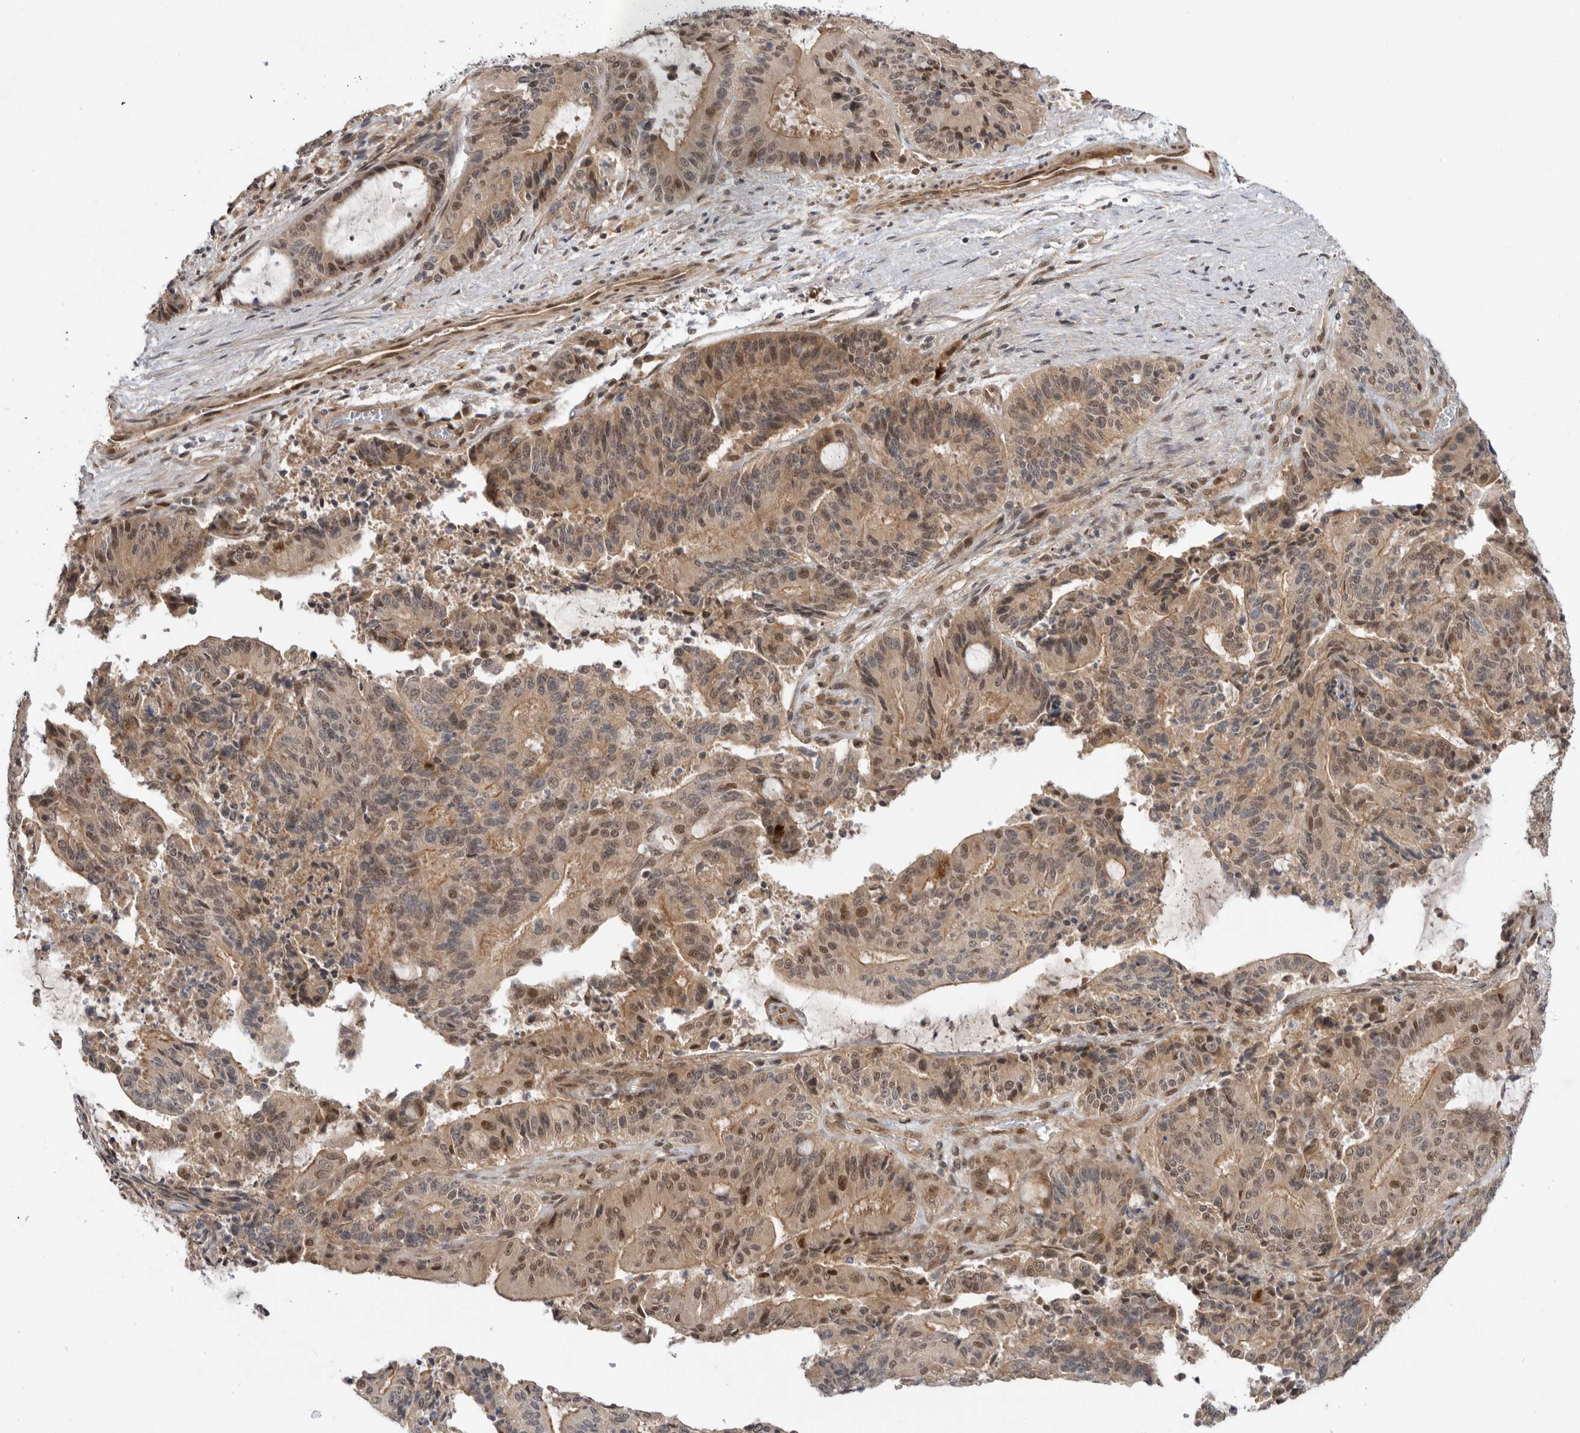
{"staining": {"intensity": "moderate", "quantity": ">75%", "location": "cytoplasmic/membranous,nuclear"}, "tissue": "liver cancer", "cell_type": "Tumor cells", "image_type": "cancer", "snomed": [{"axis": "morphology", "description": "Normal tissue, NOS"}, {"axis": "morphology", "description": "Cholangiocarcinoma"}, {"axis": "topography", "description": "Liver"}, {"axis": "topography", "description": "Peripheral nerve tissue"}], "caption": "Brown immunohistochemical staining in liver cancer (cholangiocarcinoma) displays moderate cytoplasmic/membranous and nuclear expression in approximately >75% of tumor cells. The staining was performed using DAB (3,3'-diaminobenzidine), with brown indicating positive protein expression. Nuclei are stained blue with hematoxylin.", "gene": "DCAF8", "patient": {"sex": "female", "age": 73}}